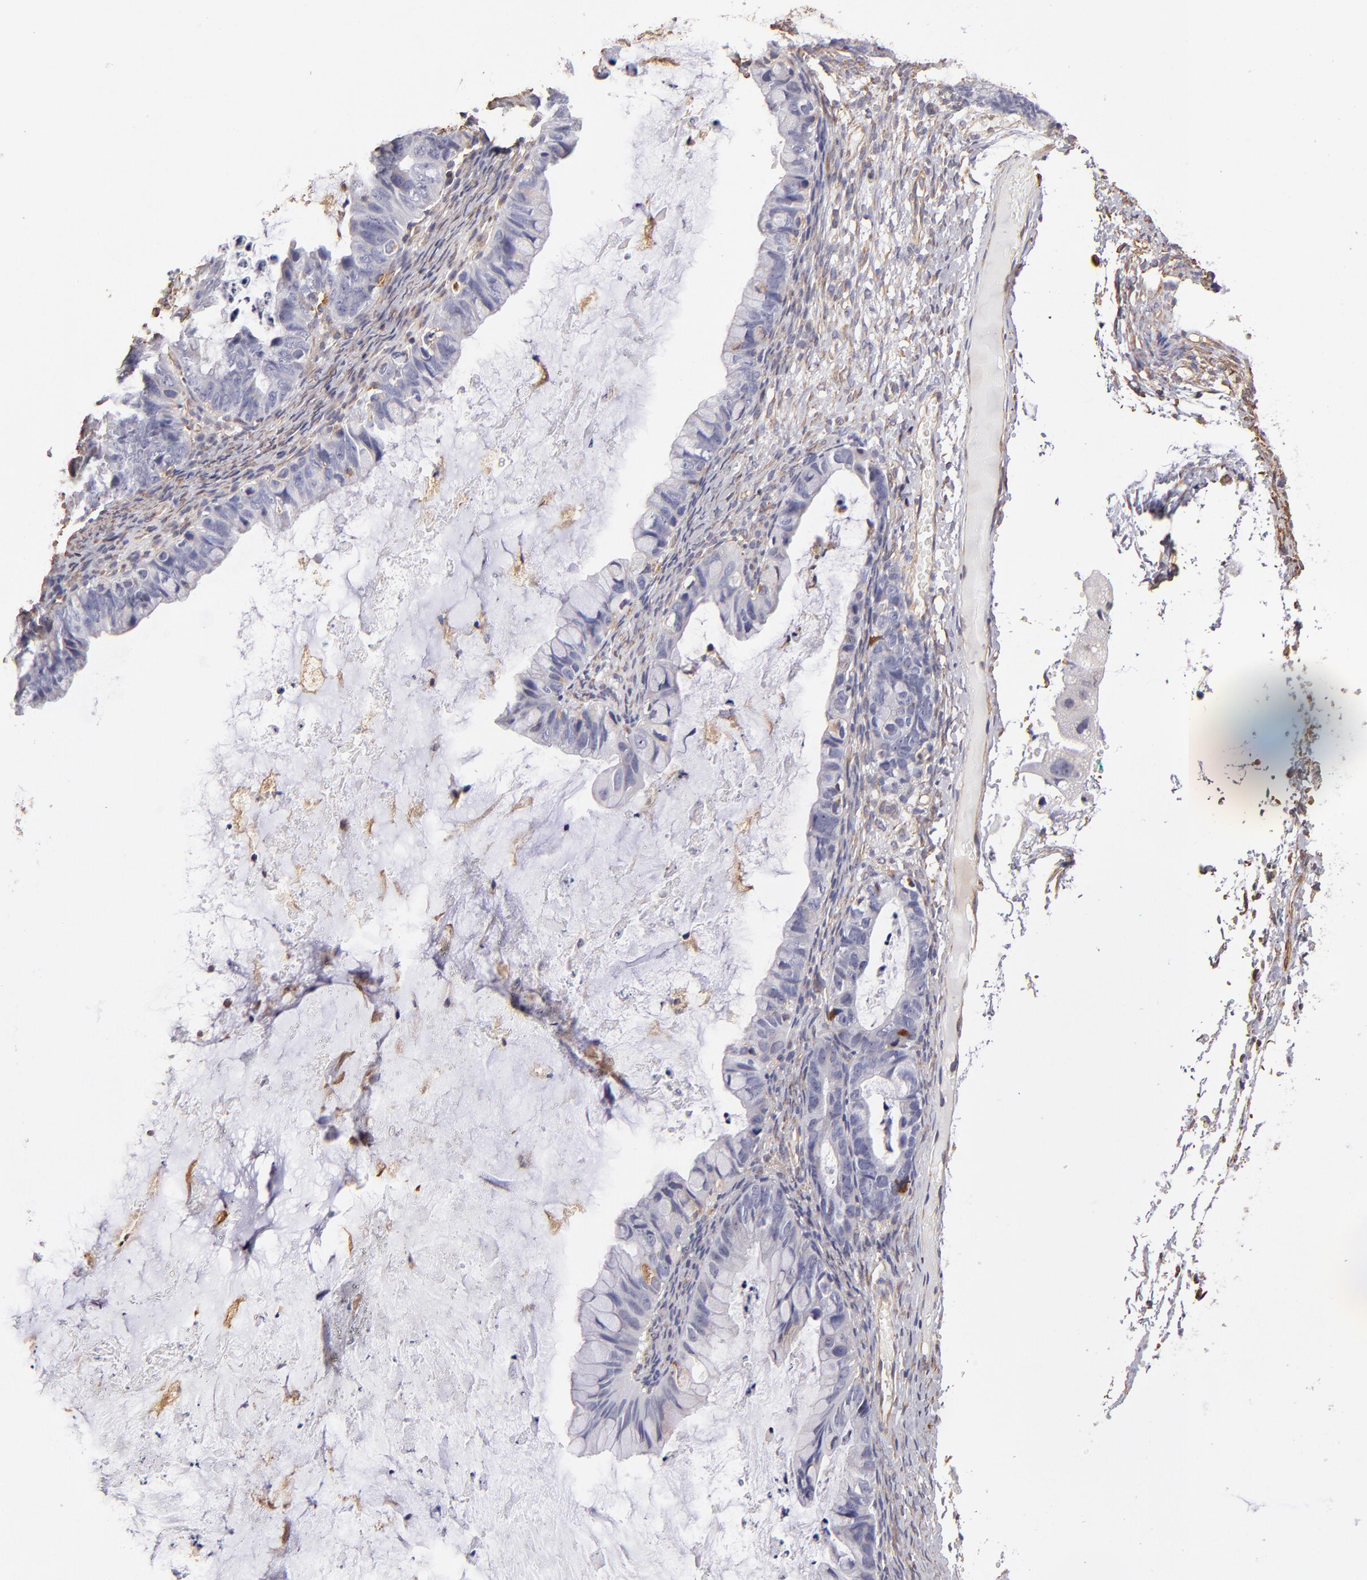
{"staining": {"intensity": "negative", "quantity": "none", "location": "none"}, "tissue": "ovarian cancer", "cell_type": "Tumor cells", "image_type": "cancer", "snomed": [{"axis": "morphology", "description": "Cystadenocarcinoma, mucinous, NOS"}, {"axis": "topography", "description": "Ovary"}], "caption": "Tumor cells show no significant staining in ovarian cancer.", "gene": "ABCC1", "patient": {"sex": "female", "age": 36}}